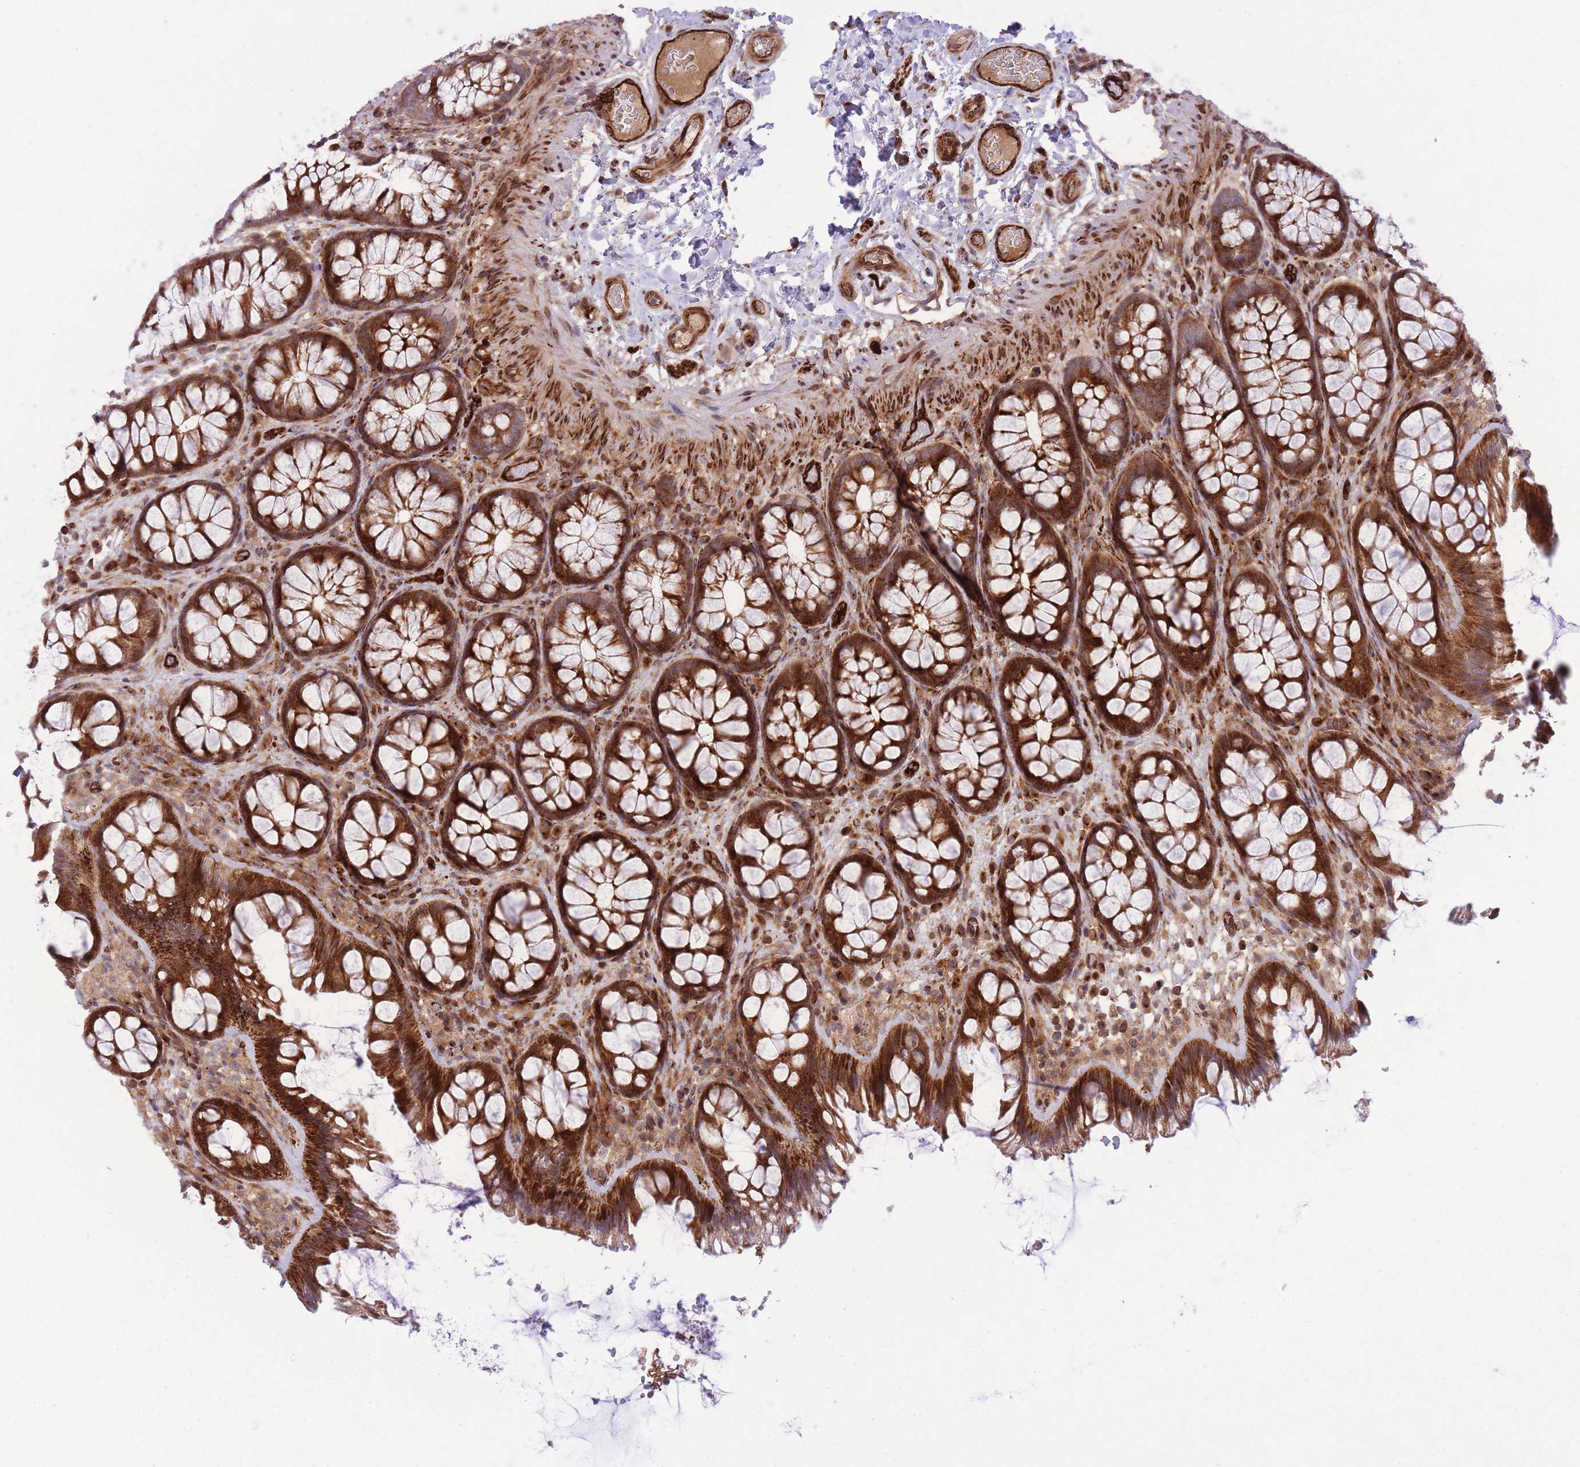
{"staining": {"intensity": "strong", "quantity": ">75%", "location": "cytoplasmic/membranous"}, "tissue": "colon", "cell_type": "Endothelial cells", "image_type": "normal", "snomed": [{"axis": "morphology", "description": "Normal tissue, NOS"}, {"axis": "topography", "description": "Colon"}], "caption": "Protein expression analysis of normal colon shows strong cytoplasmic/membranous expression in approximately >75% of endothelial cells.", "gene": "CISH", "patient": {"sex": "male", "age": 46}}